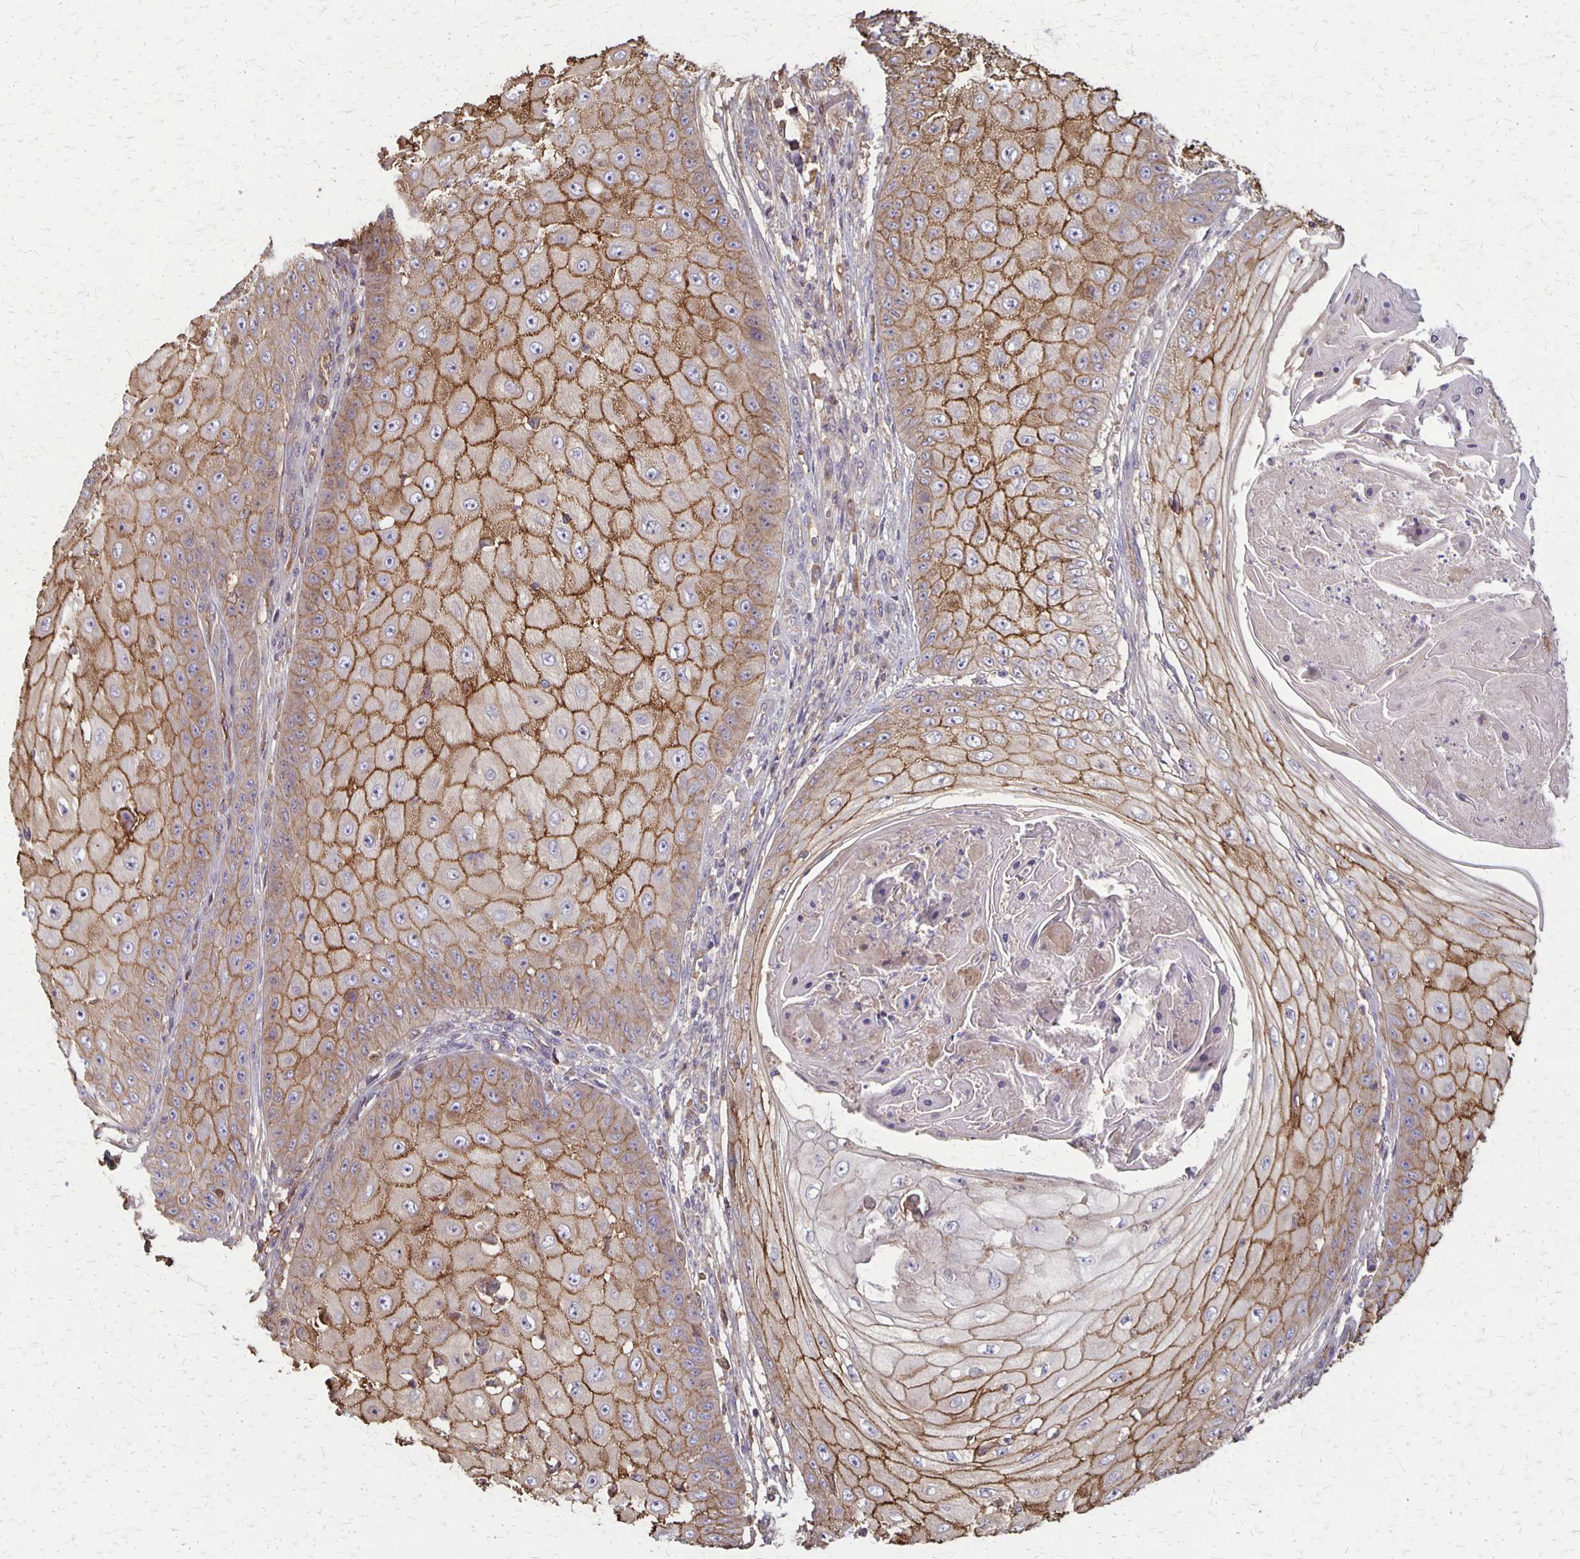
{"staining": {"intensity": "moderate", "quantity": "25%-75%", "location": "cytoplasmic/membranous"}, "tissue": "skin cancer", "cell_type": "Tumor cells", "image_type": "cancer", "snomed": [{"axis": "morphology", "description": "Squamous cell carcinoma, NOS"}, {"axis": "topography", "description": "Skin"}], "caption": "Tumor cells demonstrate moderate cytoplasmic/membranous staining in approximately 25%-75% of cells in skin squamous cell carcinoma.", "gene": "PROM2", "patient": {"sex": "male", "age": 70}}